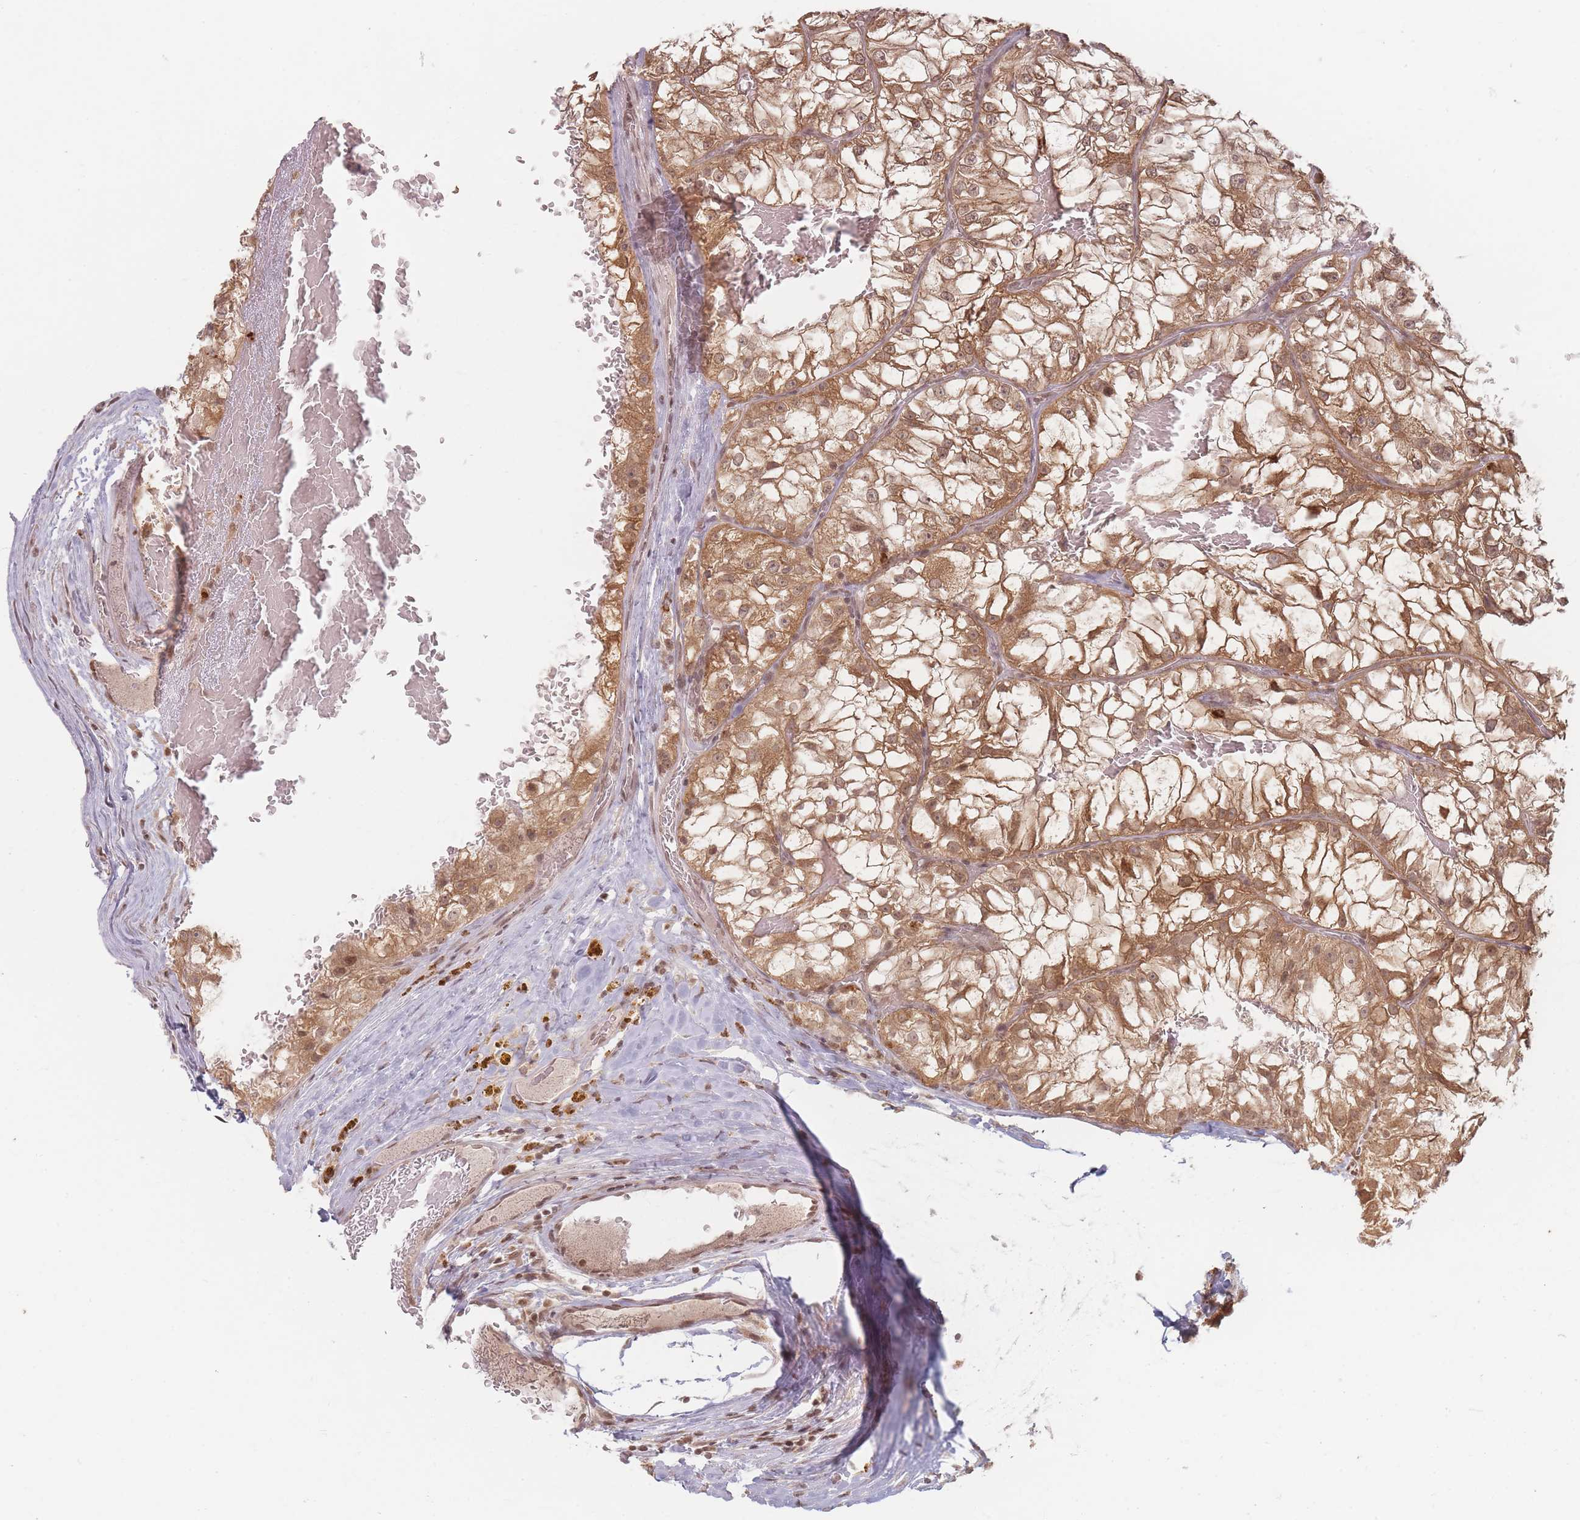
{"staining": {"intensity": "moderate", "quantity": ">75%", "location": "cytoplasmic/membranous,nuclear"}, "tissue": "renal cancer", "cell_type": "Tumor cells", "image_type": "cancer", "snomed": [{"axis": "morphology", "description": "Adenocarcinoma, NOS"}, {"axis": "topography", "description": "Kidney"}], "caption": "Adenocarcinoma (renal) tissue shows moderate cytoplasmic/membranous and nuclear expression in approximately >75% of tumor cells", "gene": "SPATA45", "patient": {"sex": "female", "age": 72}}